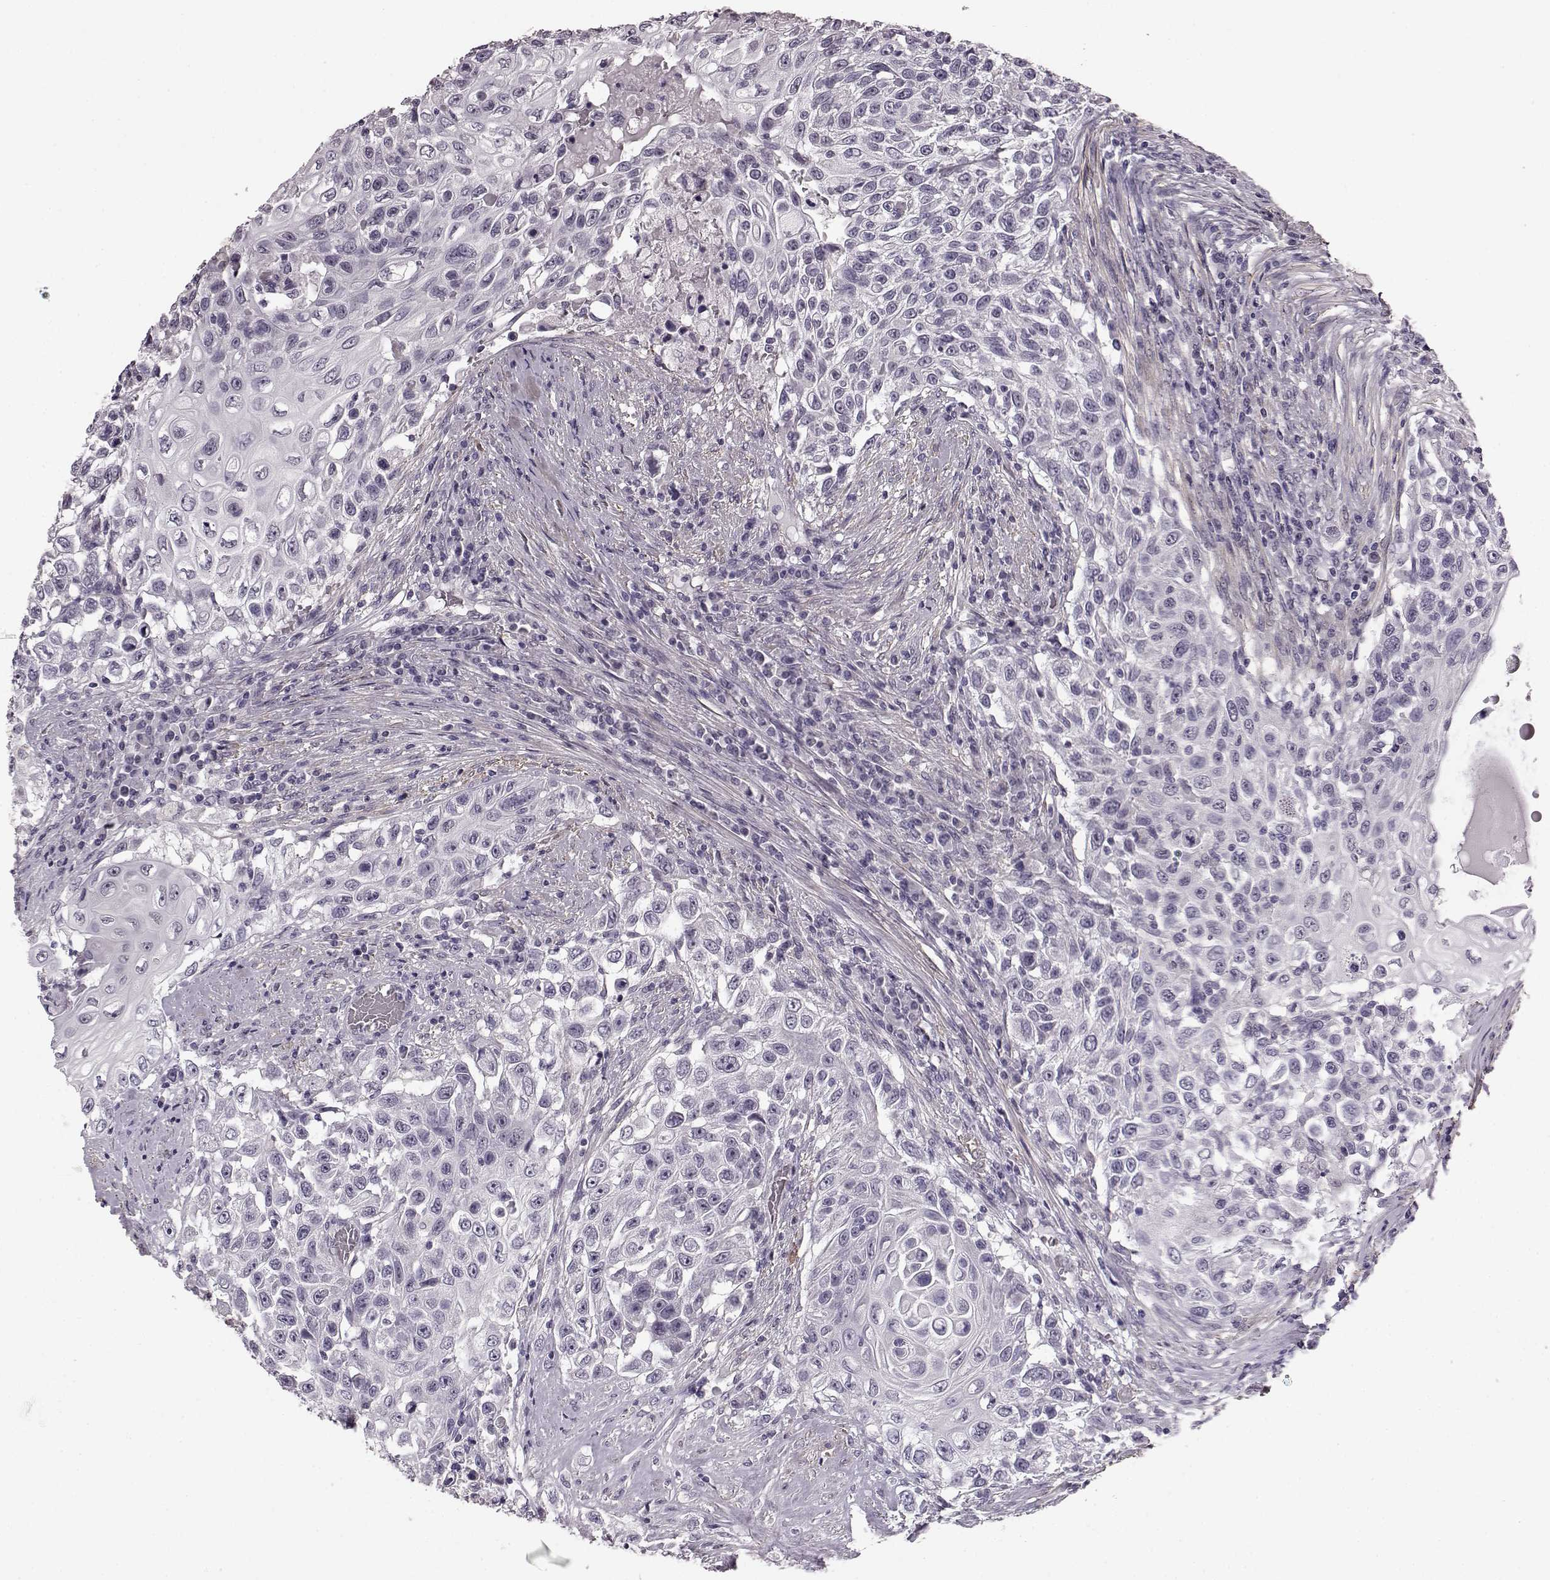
{"staining": {"intensity": "negative", "quantity": "none", "location": "none"}, "tissue": "urothelial cancer", "cell_type": "Tumor cells", "image_type": "cancer", "snomed": [{"axis": "morphology", "description": "Urothelial carcinoma, High grade"}, {"axis": "topography", "description": "Urinary bladder"}], "caption": "IHC histopathology image of neoplastic tissue: human urothelial cancer stained with DAB (3,3'-diaminobenzidine) demonstrates no significant protein staining in tumor cells.", "gene": "SLCO3A1", "patient": {"sex": "female", "age": 56}}